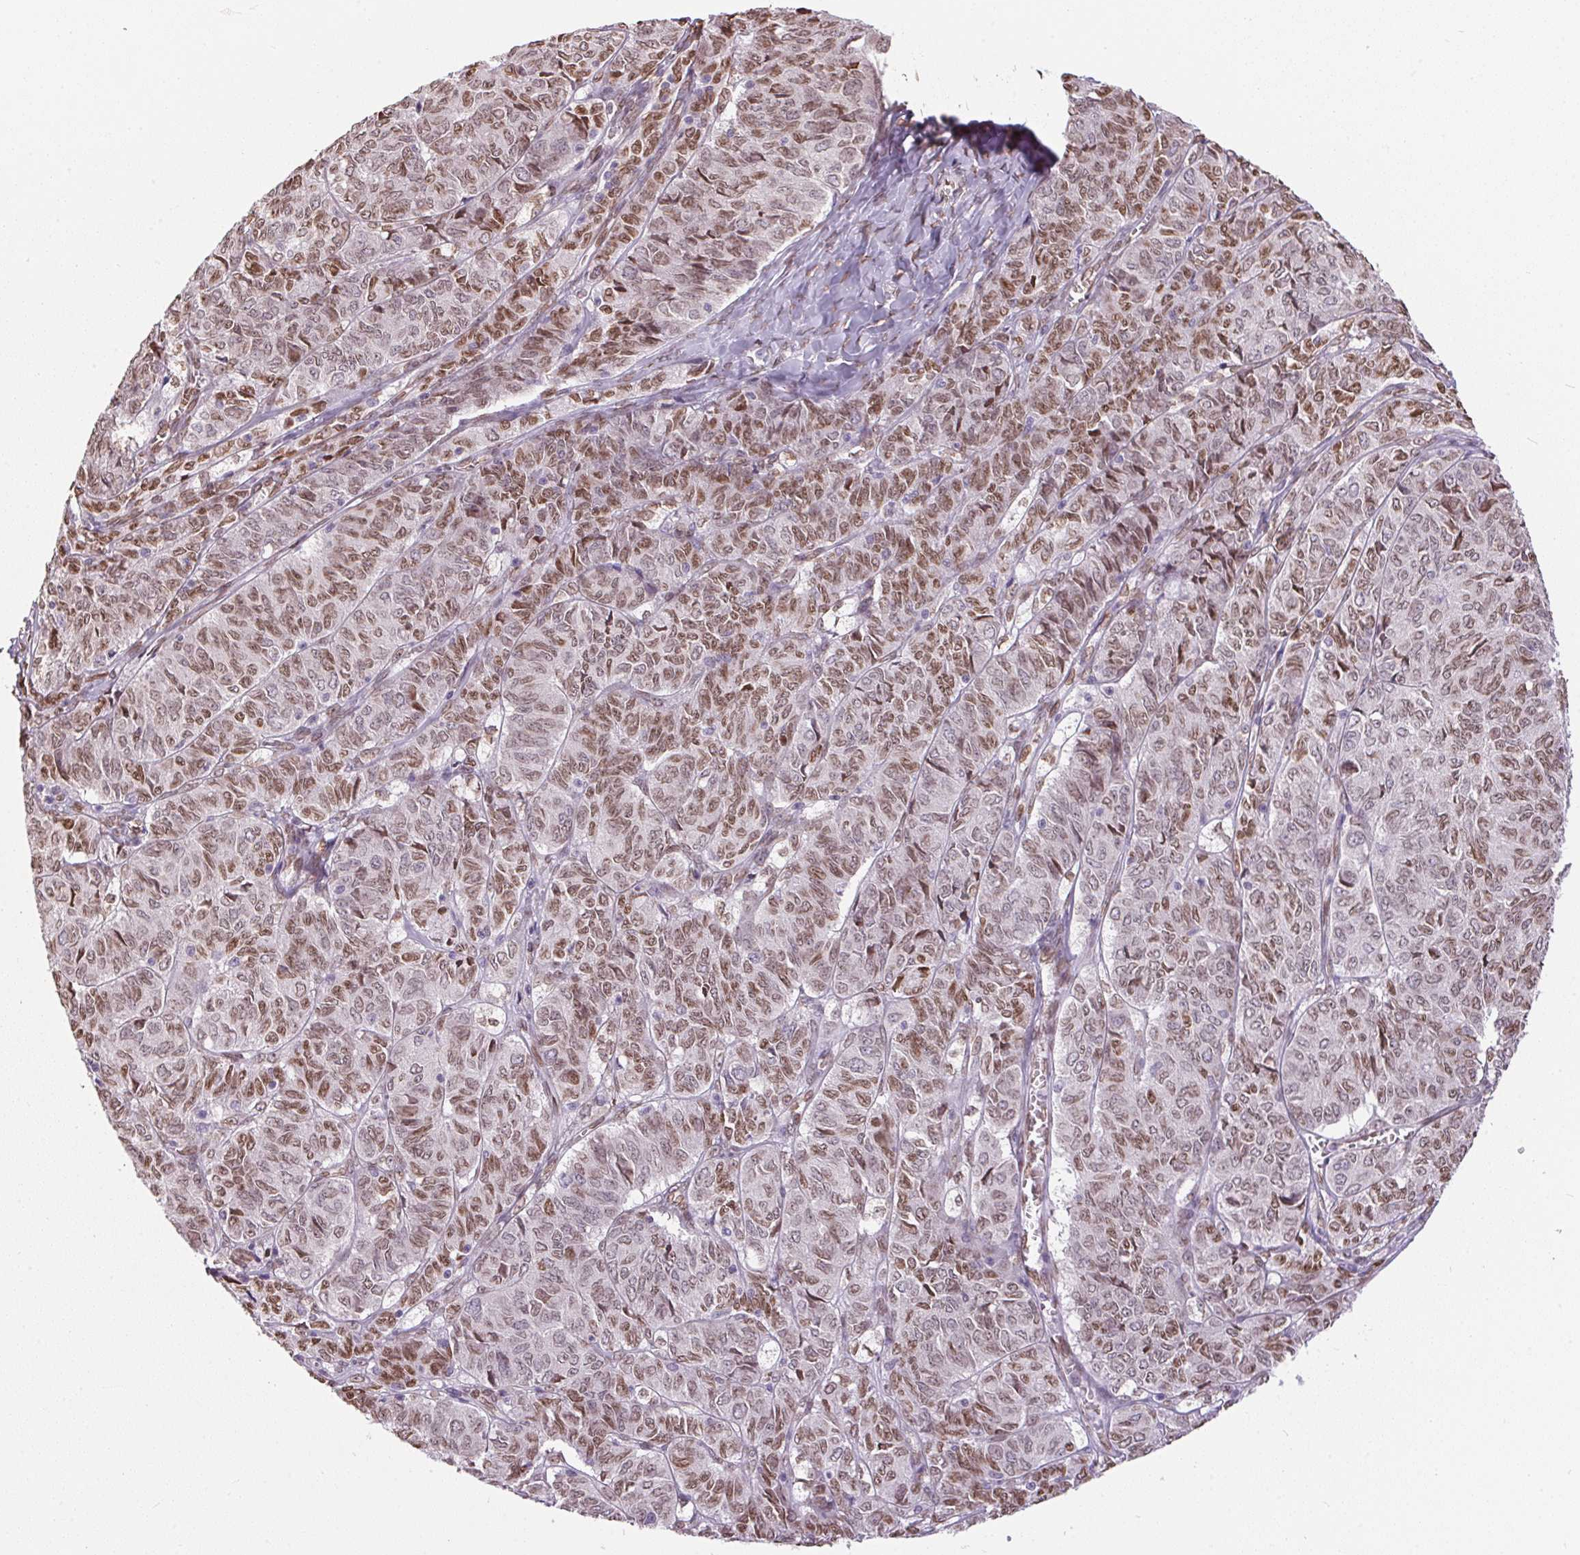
{"staining": {"intensity": "moderate", "quantity": ">75%", "location": "nuclear"}, "tissue": "ovarian cancer", "cell_type": "Tumor cells", "image_type": "cancer", "snomed": [{"axis": "morphology", "description": "Carcinoma, endometroid"}, {"axis": "topography", "description": "Ovary"}], "caption": "IHC image of neoplastic tissue: ovarian cancer (endometroid carcinoma) stained using immunohistochemistry demonstrates medium levels of moderate protein expression localized specifically in the nuclear of tumor cells, appearing as a nuclear brown color.", "gene": "TMEM175", "patient": {"sex": "female", "age": 80}}